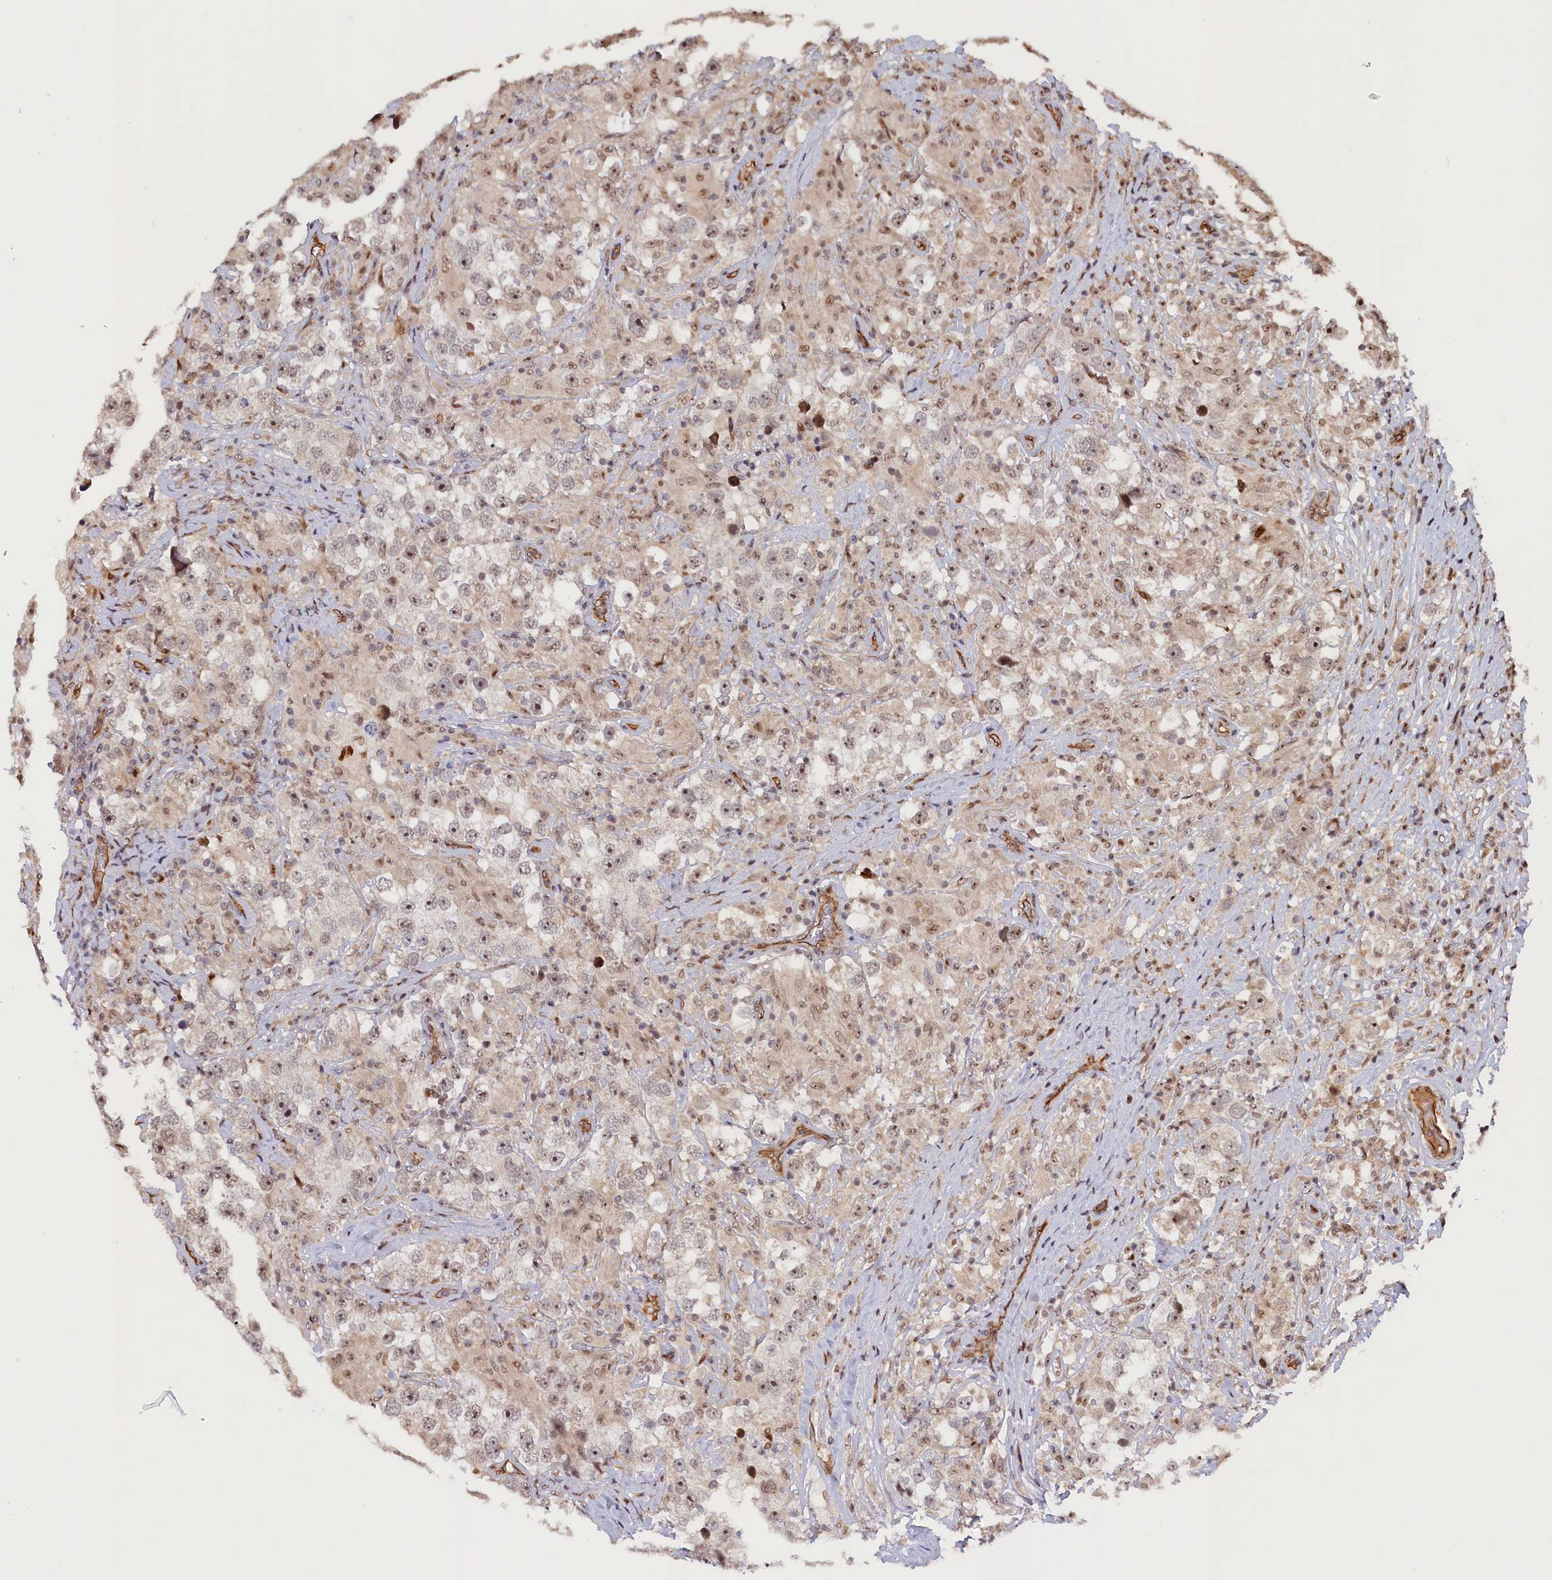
{"staining": {"intensity": "weak", "quantity": "<25%", "location": "nuclear"}, "tissue": "testis cancer", "cell_type": "Tumor cells", "image_type": "cancer", "snomed": [{"axis": "morphology", "description": "Seminoma, NOS"}, {"axis": "topography", "description": "Testis"}], "caption": "A photomicrograph of human testis cancer (seminoma) is negative for staining in tumor cells. (IHC, brightfield microscopy, high magnification).", "gene": "ANKRD24", "patient": {"sex": "male", "age": 46}}